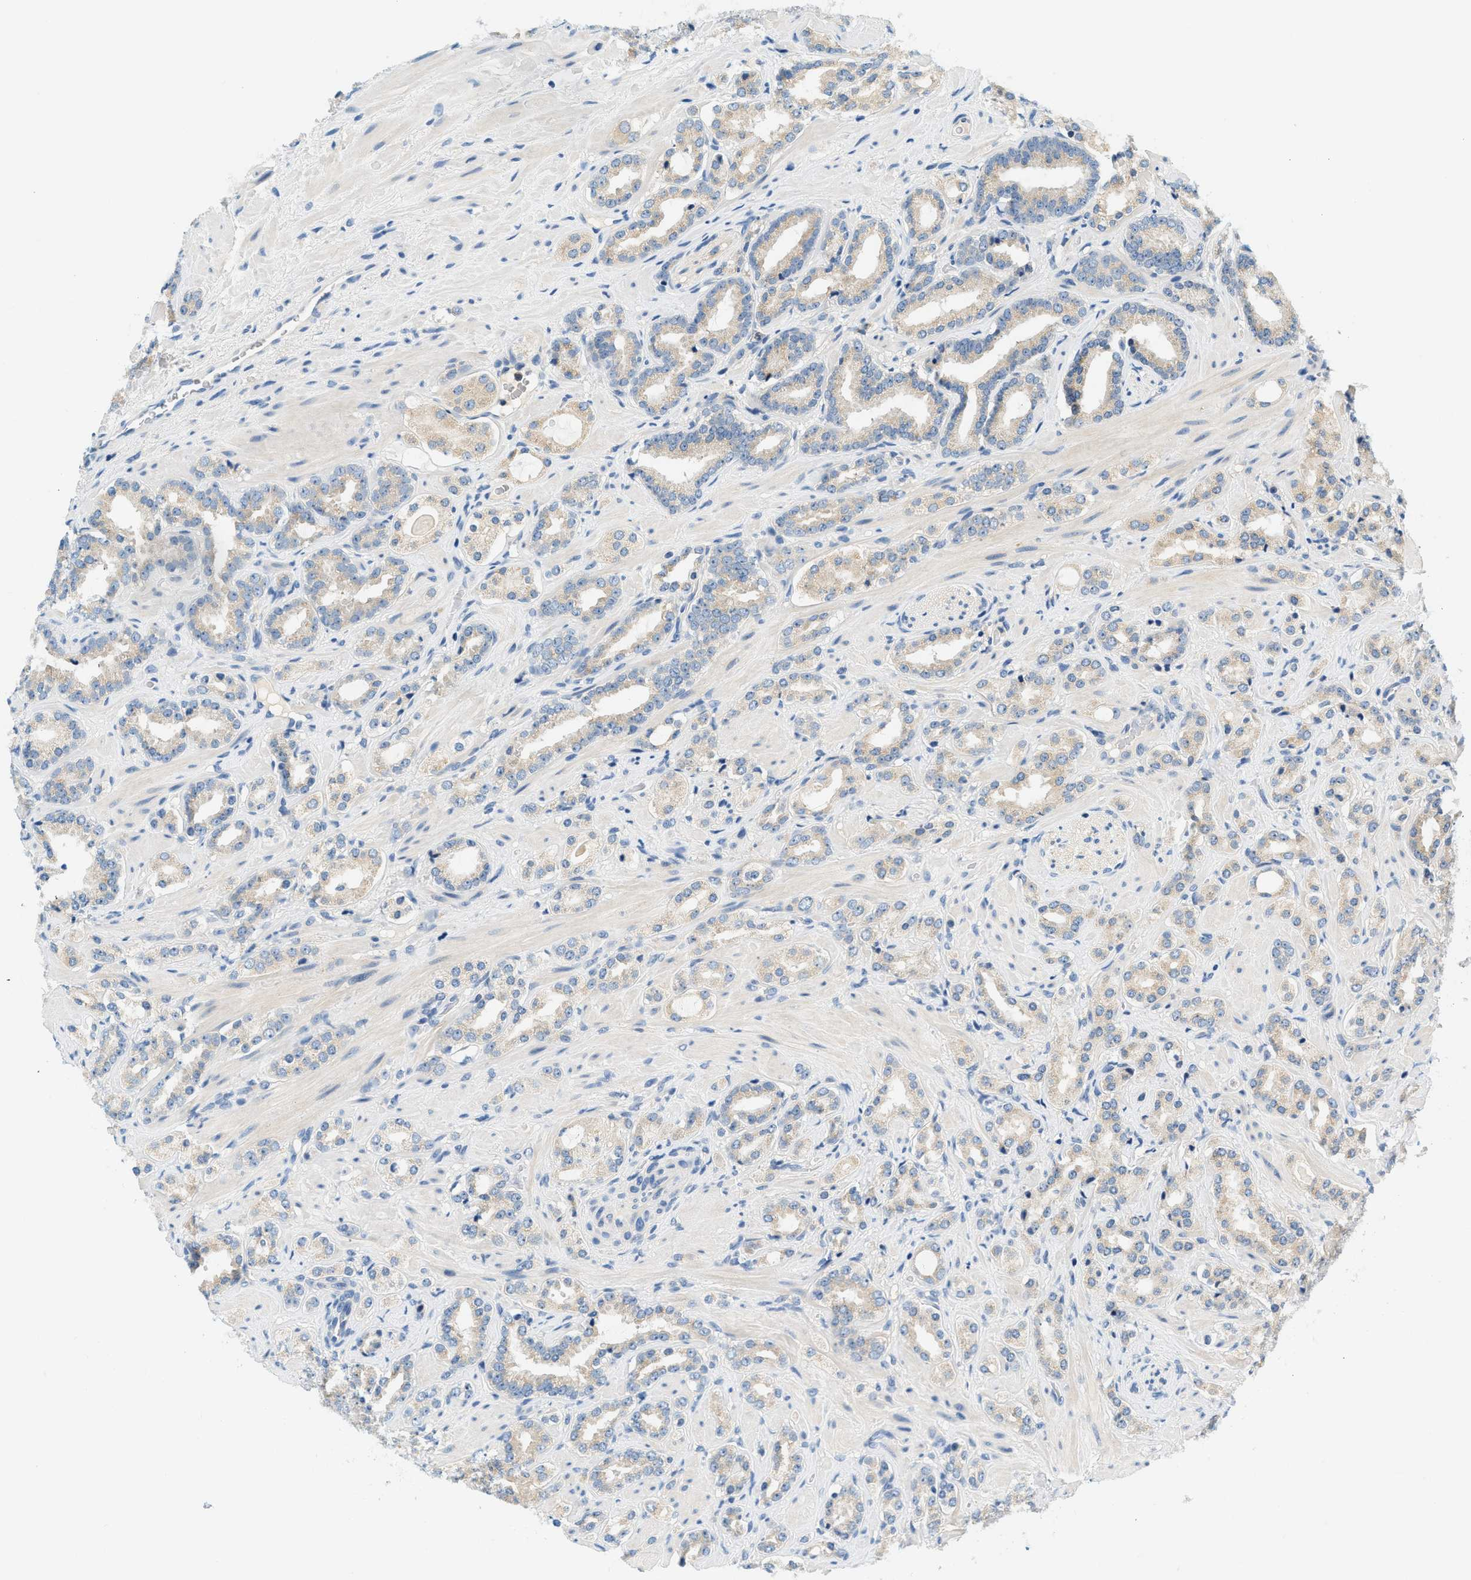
{"staining": {"intensity": "weak", "quantity": "<25%", "location": "cytoplasmic/membranous"}, "tissue": "prostate cancer", "cell_type": "Tumor cells", "image_type": "cancer", "snomed": [{"axis": "morphology", "description": "Adenocarcinoma, High grade"}, {"axis": "topography", "description": "Prostate"}], "caption": "Immunohistochemical staining of human high-grade adenocarcinoma (prostate) exhibits no significant staining in tumor cells.", "gene": "SLC35E1", "patient": {"sex": "male", "age": 64}}